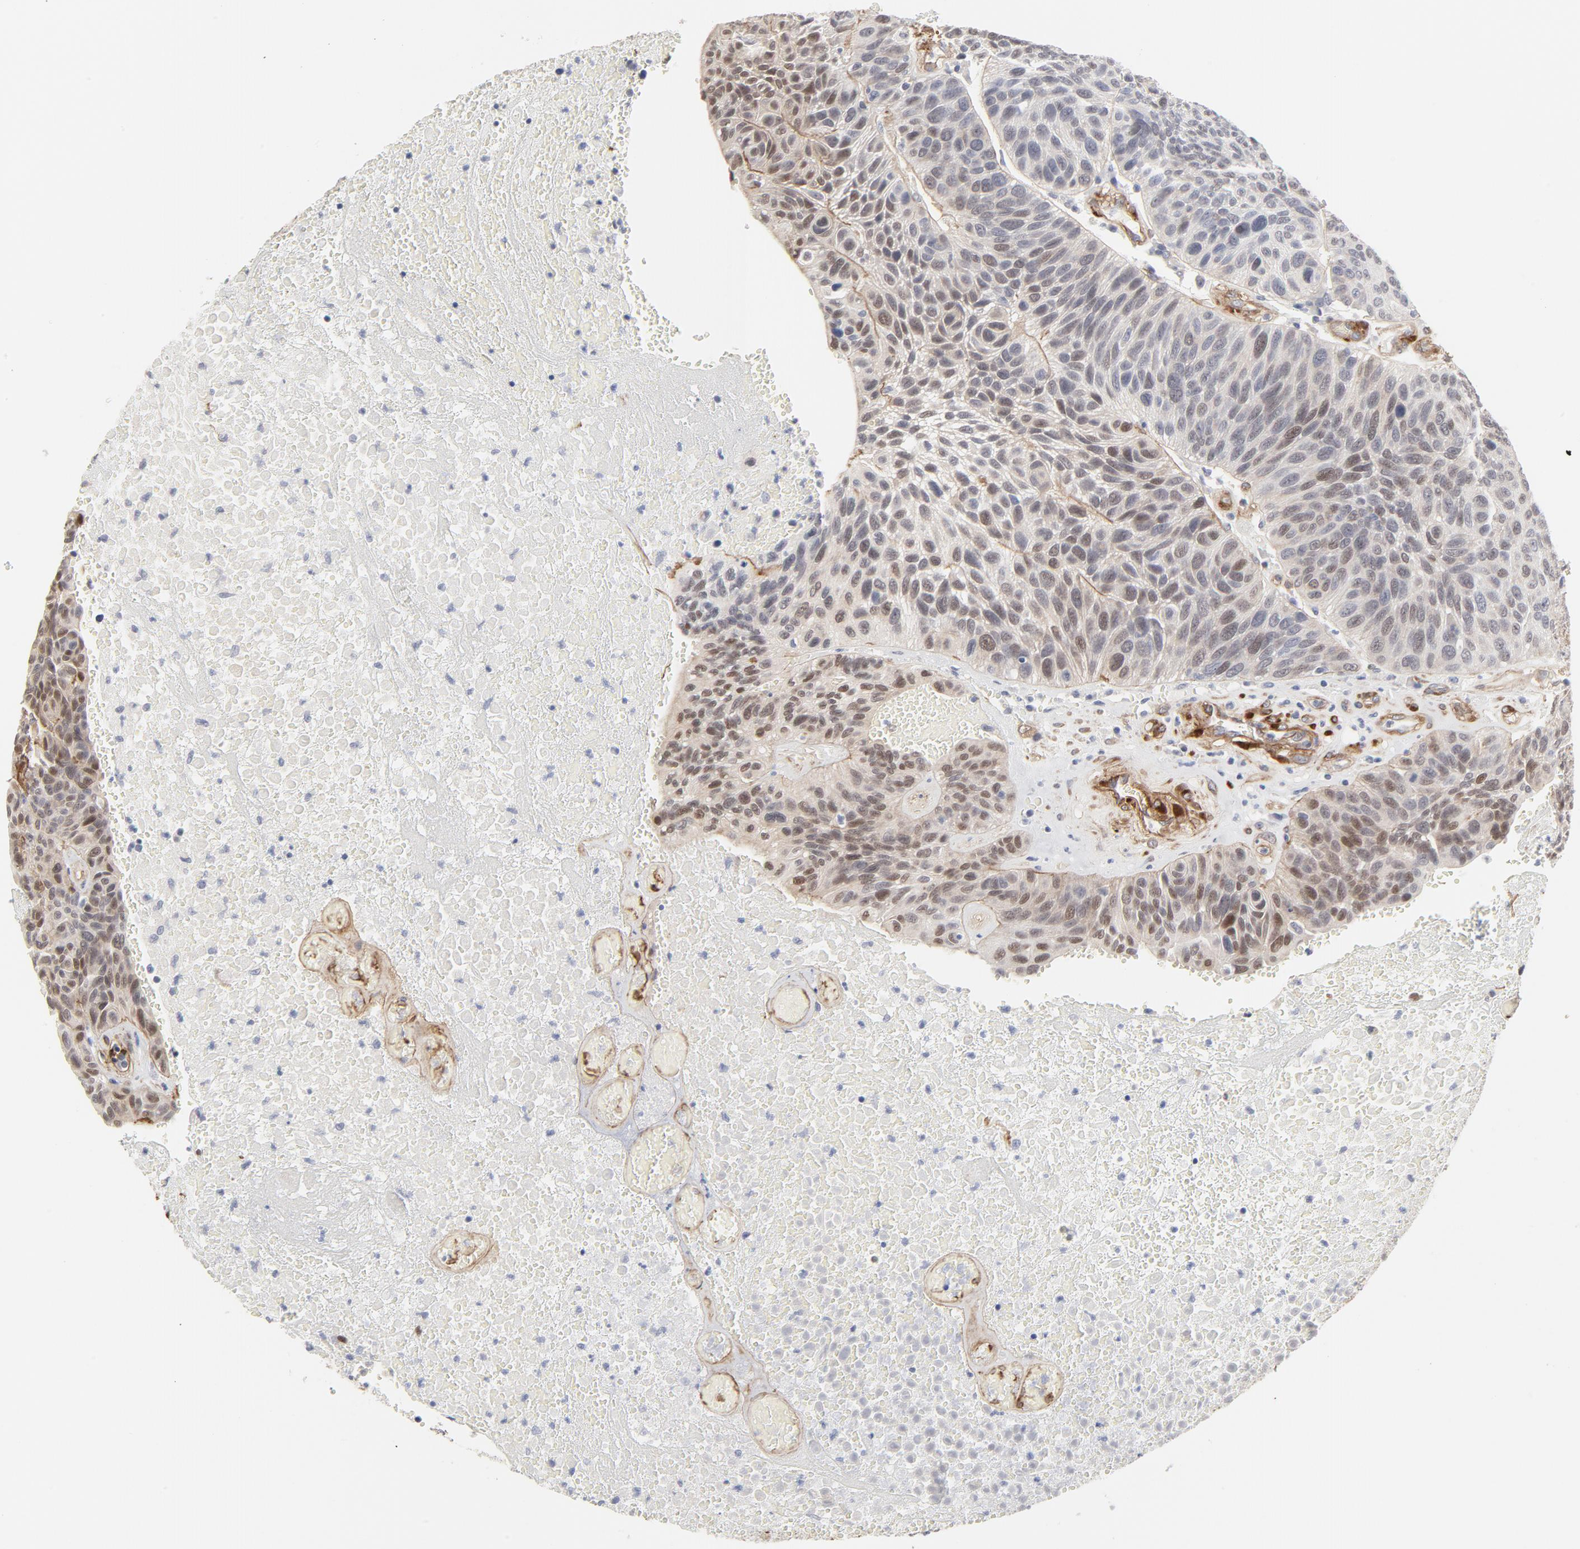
{"staining": {"intensity": "moderate", "quantity": "25%-75%", "location": "nuclear"}, "tissue": "urothelial cancer", "cell_type": "Tumor cells", "image_type": "cancer", "snomed": [{"axis": "morphology", "description": "Urothelial carcinoma, High grade"}, {"axis": "topography", "description": "Urinary bladder"}], "caption": "DAB (3,3'-diaminobenzidine) immunohistochemical staining of human urothelial cancer exhibits moderate nuclear protein staining in approximately 25%-75% of tumor cells.", "gene": "MAGED4", "patient": {"sex": "male", "age": 66}}